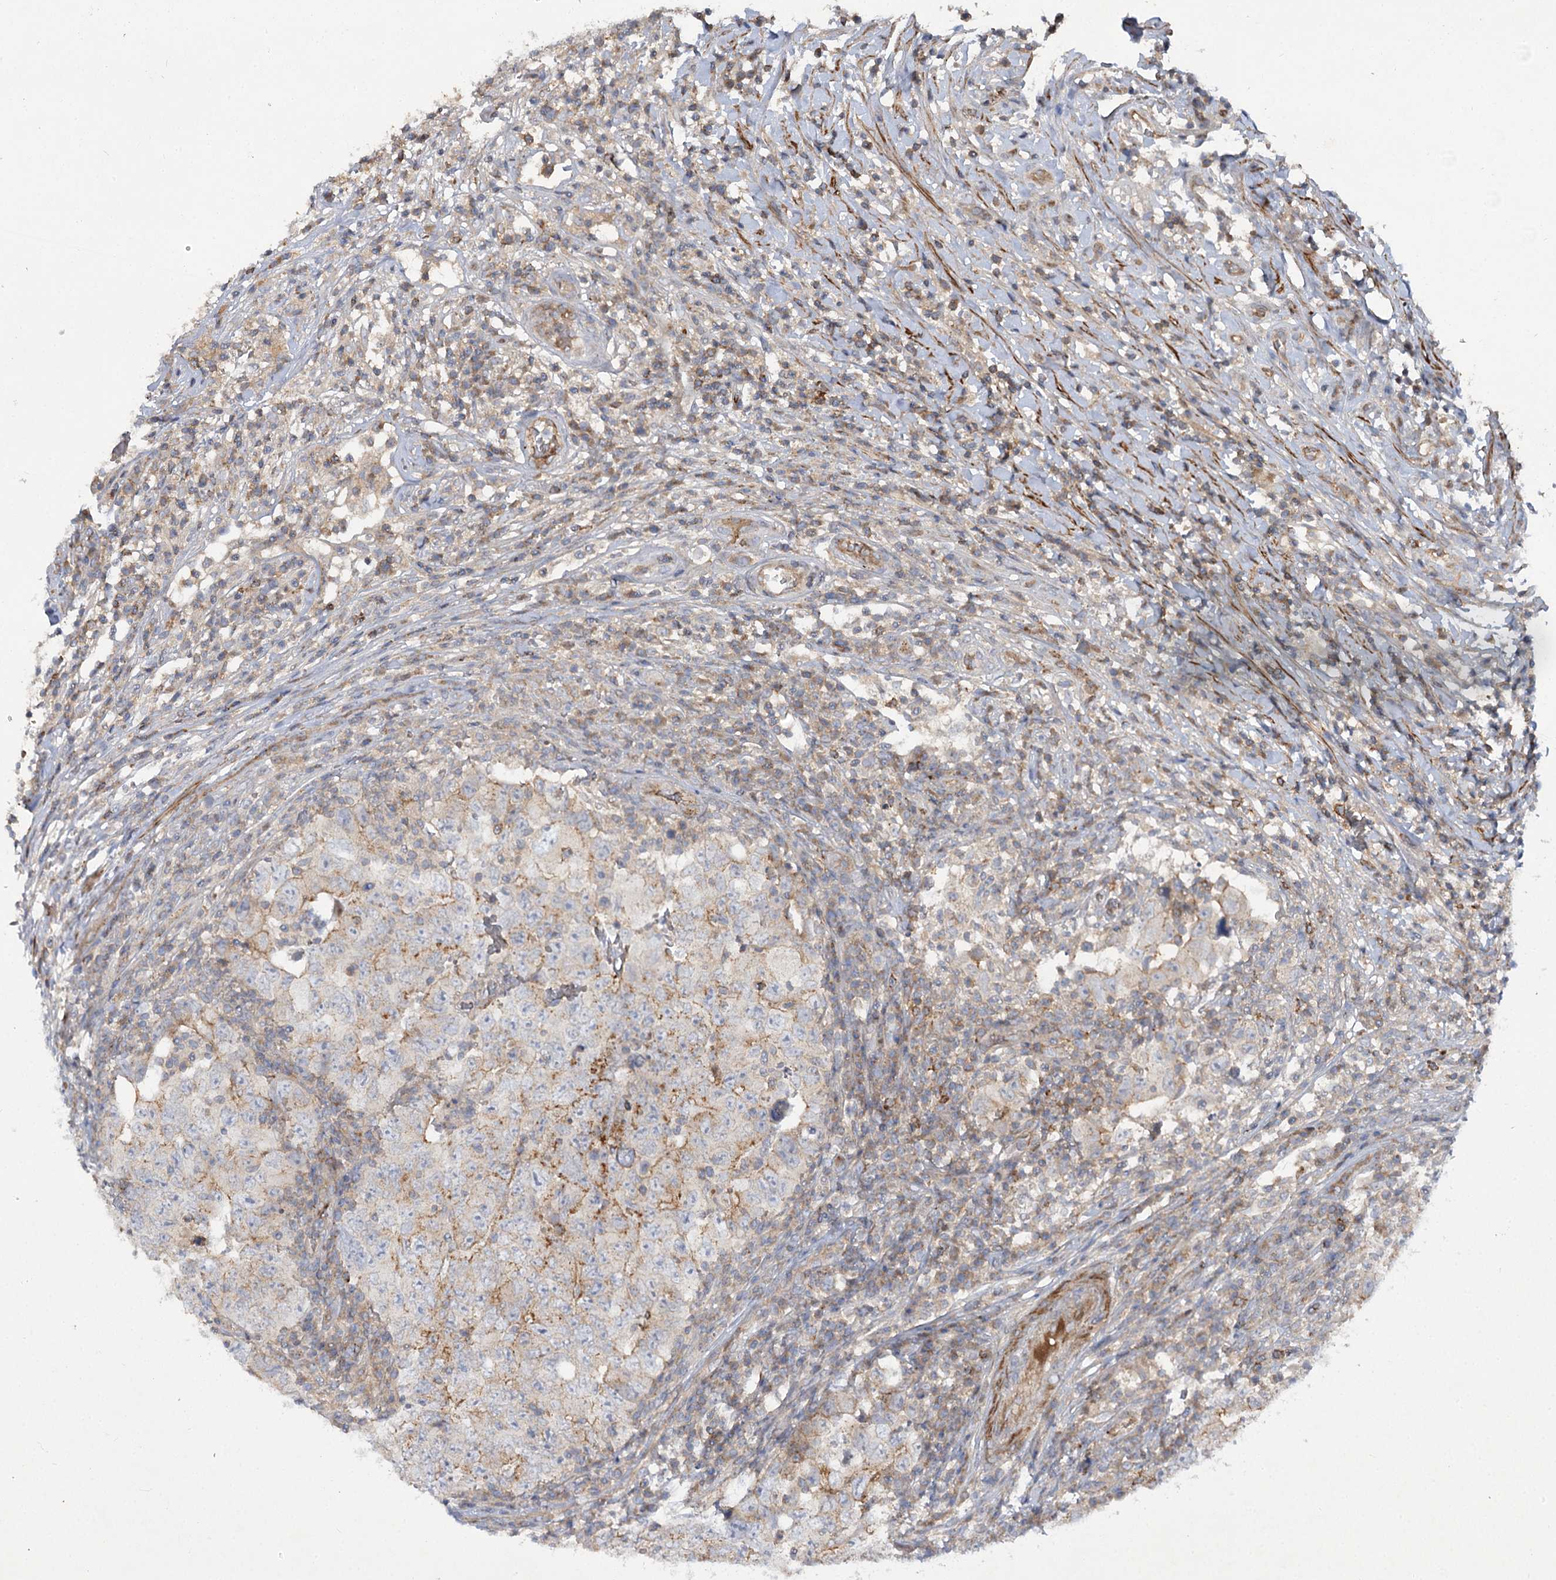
{"staining": {"intensity": "strong", "quantity": "25%-75%", "location": "cytoplasmic/membranous"}, "tissue": "testis cancer", "cell_type": "Tumor cells", "image_type": "cancer", "snomed": [{"axis": "morphology", "description": "Carcinoma, Embryonal, NOS"}, {"axis": "topography", "description": "Testis"}], "caption": "DAB (3,3'-diaminobenzidine) immunohistochemical staining of human testis cancer demonstrates strong cytoplasmic/membranous protein expression in about 25%-75% of tumor cells.", "gene": "KIAA0825", "patient": {"sex": "male", "age": 26}}